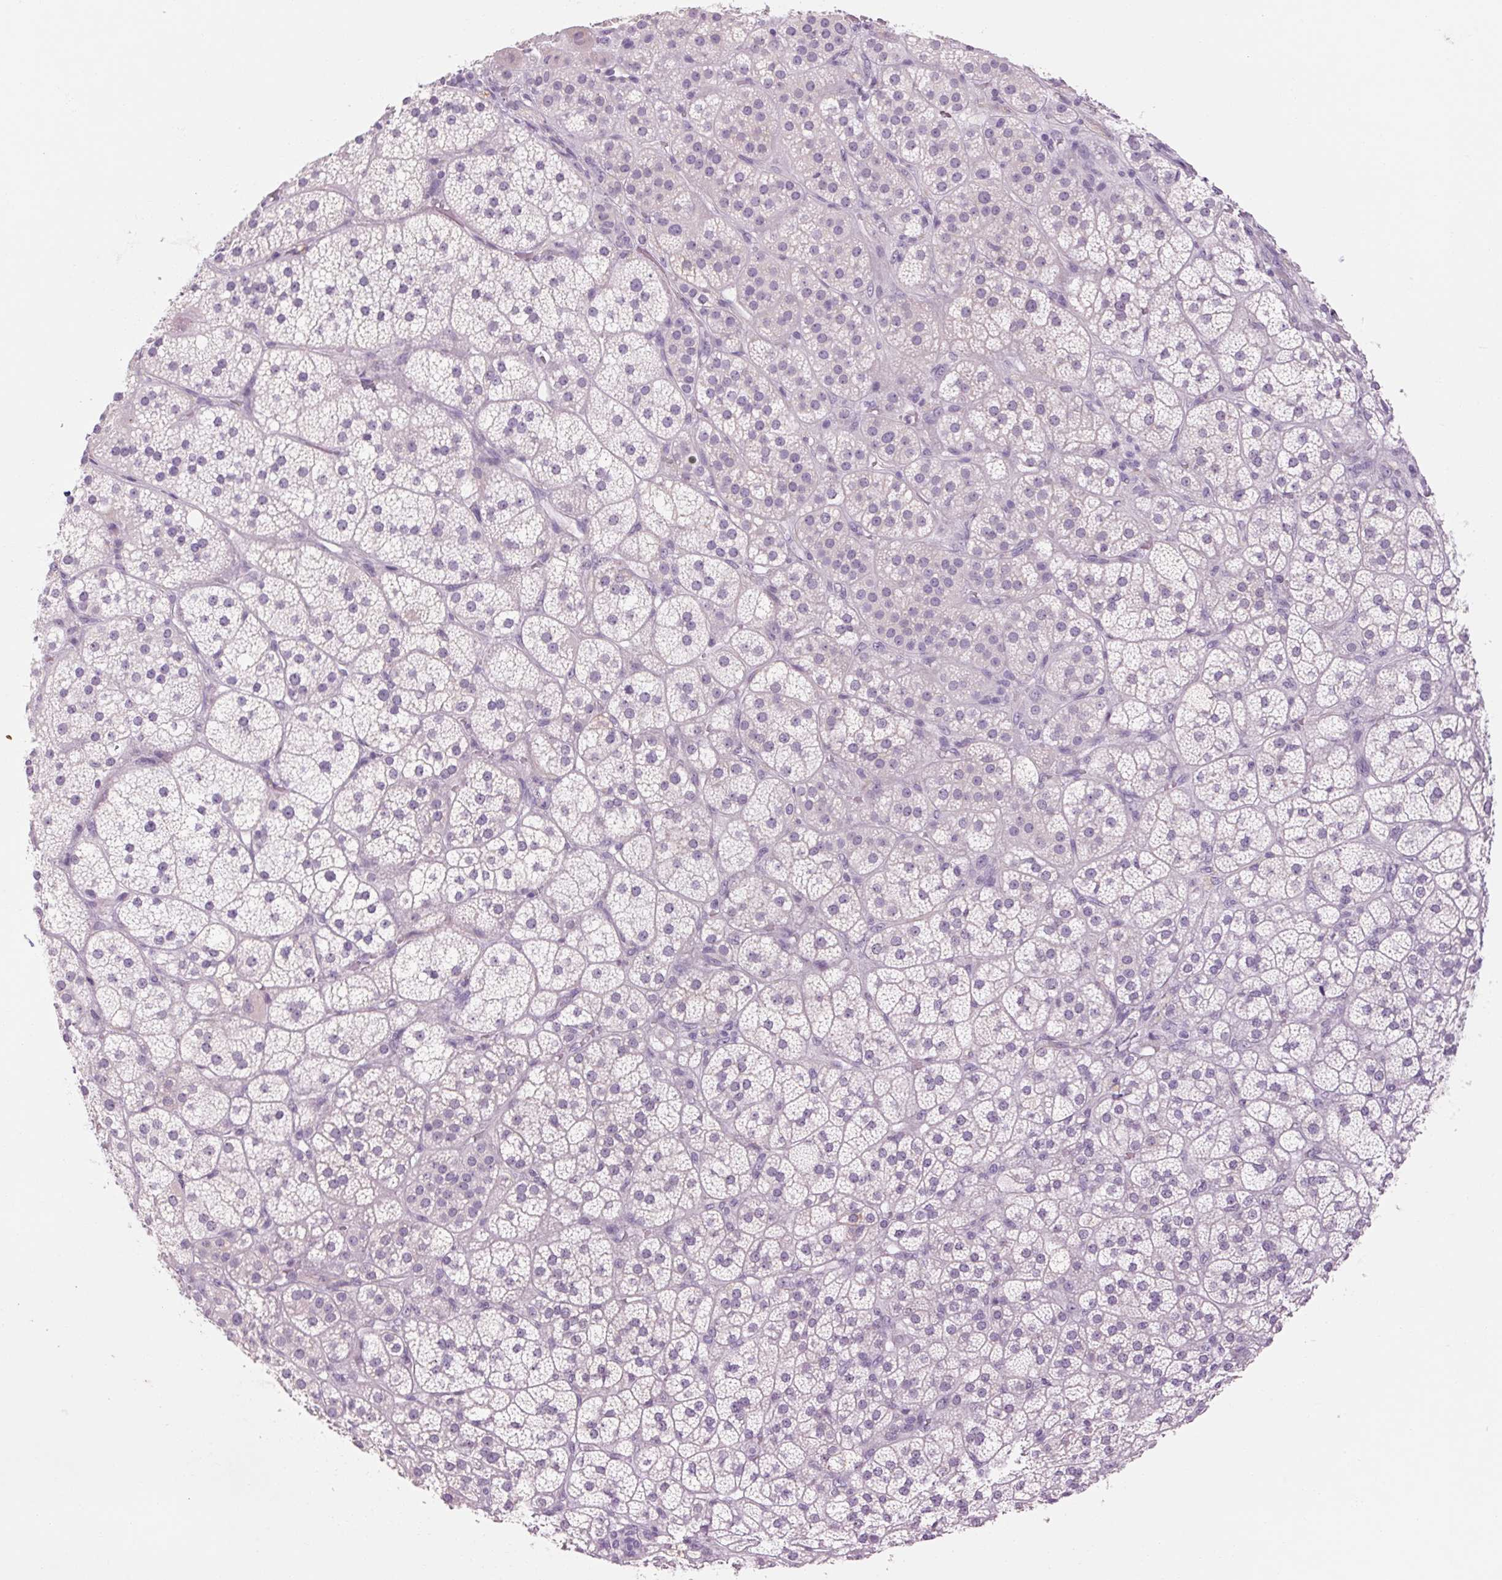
{"staining": {"intensity": "weak", "quantity": "<25%", "location": "cytoplasmic/membranous"}, "tissue": "adrenal gland", "cell_type": "Glandular cells", "image_type": "normal", "snomed": [{"axis": "morphology", "description": "Normal tissue, NOS"}, {"axis": "topography", "description": "Adrenal gland"}], "caption": "High magnification brightfield microscopy of unremarkable adrenal gland stained with DAB (brown) and counterstained with hematoxylin (blue): glandular cells show no significant positivity.", "gene": "RPTN", "patient": {"sex": "female", "age": 60}}